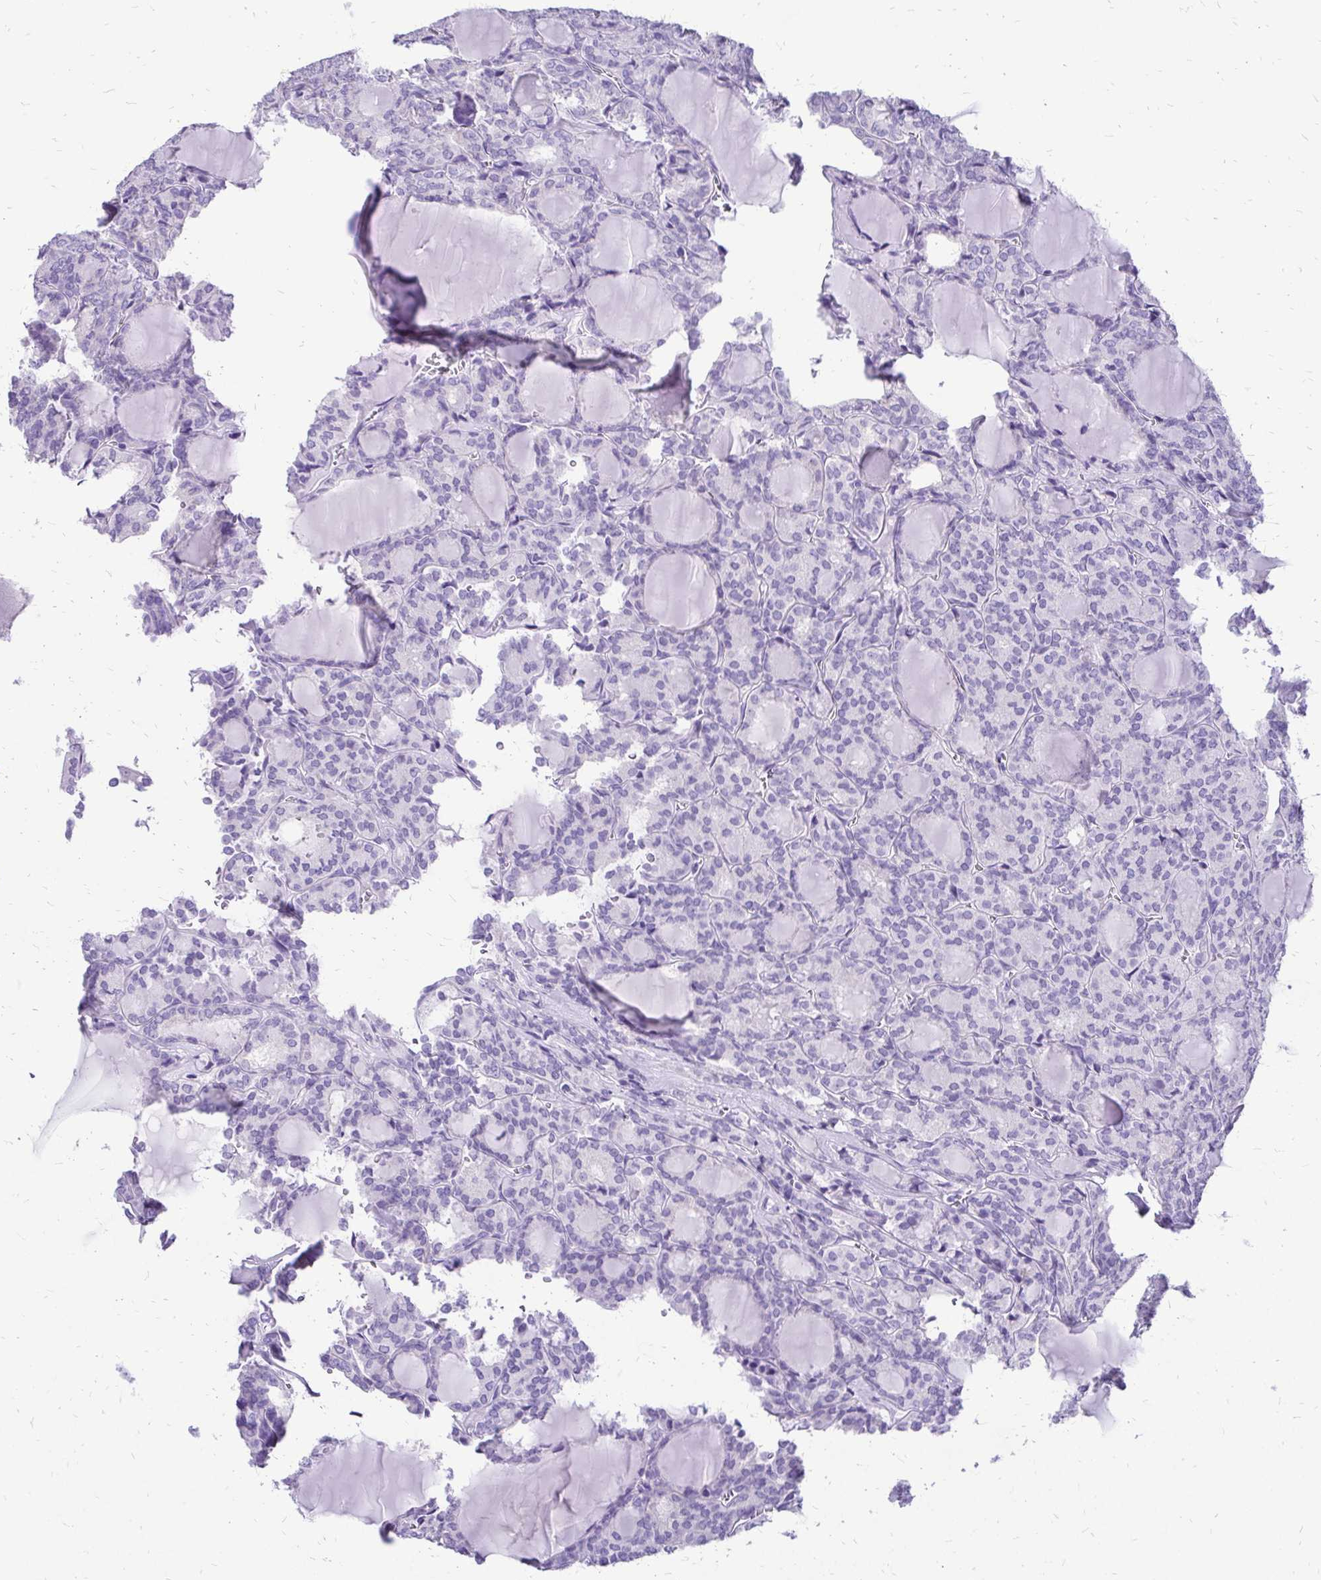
{"staining": {"intensity": "negative", "quantity": "none", "location": "none"}, "tissue": "thyroid cancer", "cell_type": "Tumor cells", "image_type": "cancer", "snomed": [{"axis": "morphology", "description": "Follicular adenoma carcinoma, NOS"}, {"axis": "topography", "description": "Thyroid gland"}], "caption": "Immunohistochemical staining of human thyroid cancer (follicular adenoma carcinoma) exhibits no significant positivity in tumor cells.", "gene": "SLC32A1", "patient": {"sex": "male", "age": 74}}